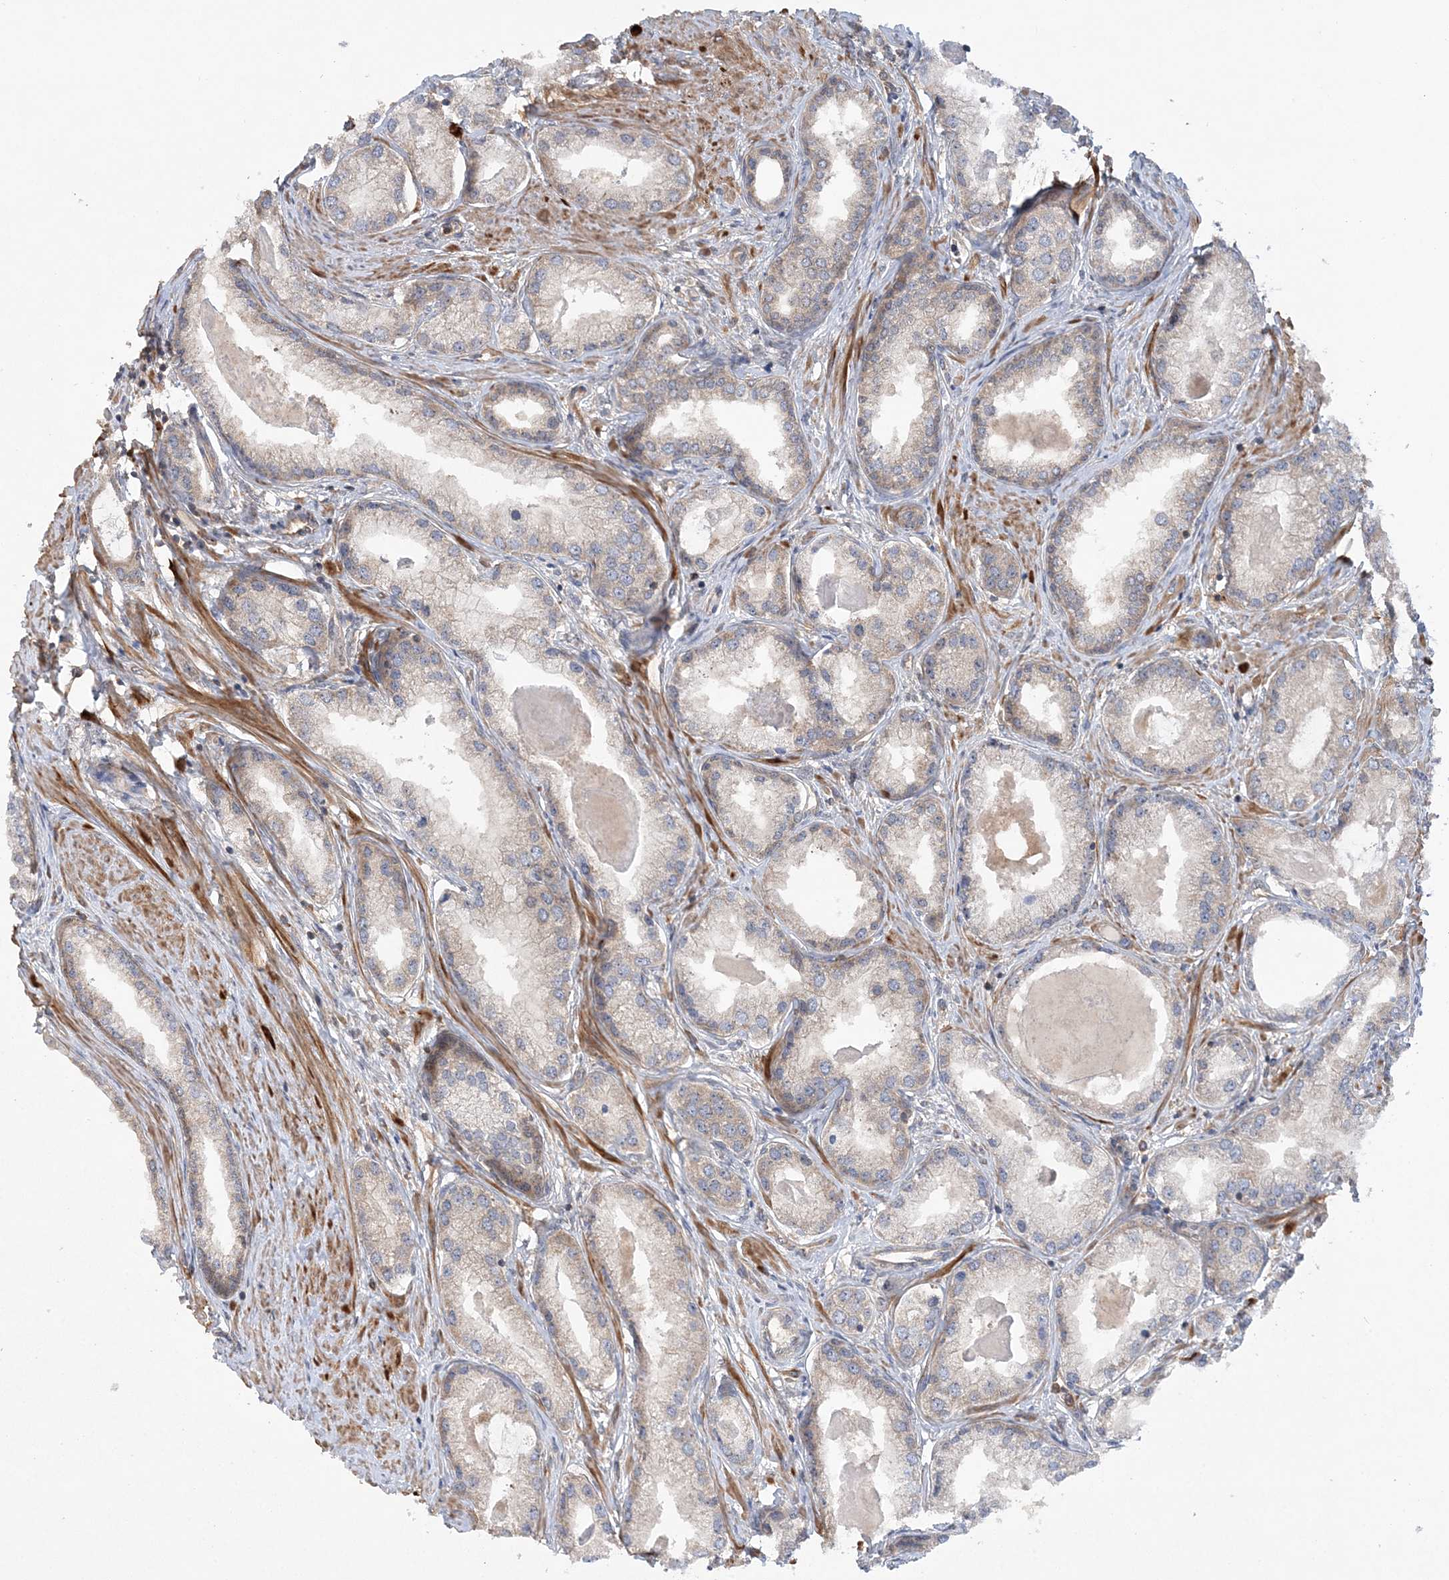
{"staining": {"intensity": "weak", "quantity": "<25%", "location": "cytoplasmic/membranous"}, "tissue": "prostate cancer", "cell_type": "Tumor cells", "image_type": "cancer", "snomed": [{"axis": "morphology", "description": "Adenocarcinoma, Low grade"}, {"axis": "topography", "description": "Prostate"}], "caption": "Immunohistochemical staining of prostate cancer (low-grade adenocarcinoma) demonstrates no significant positivity in tumor cells.", "gene": "ACAP2", "patient": {"sex": "male", "age": 62}}